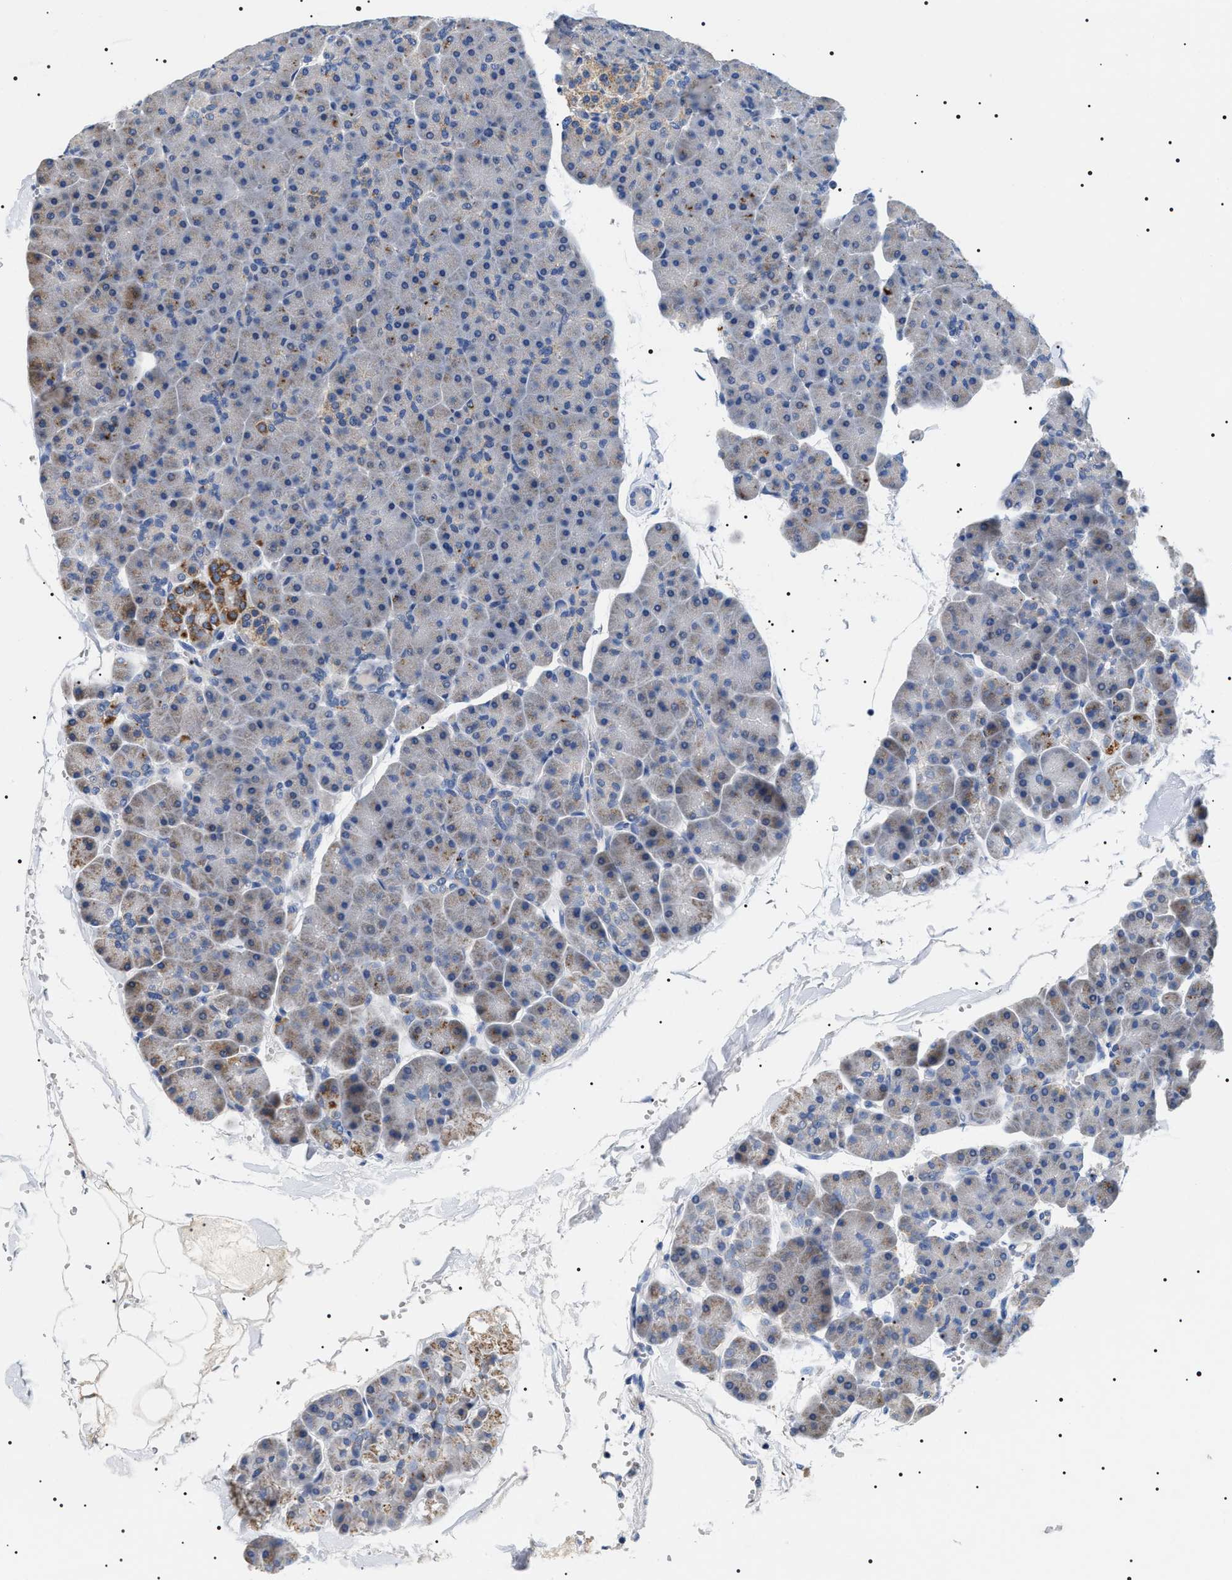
{"staining": {"intensity": "moderate", "quantity": "<25%", "location": "cytoplasmic/membranous"}, "tissue": "pancreas", "cell_type": "Exocrine glandular cells", "image_type": "normal", "snomed": [{"axis": "morphology", "description": "Normal tissue, NOS"}, {"axis": "topography", "description": "Pancreas"}], "caption": "Immunohistochemical staining of benign pancreas shows moderate cytoplasmic/membranous protein staining in about <25% of exocrine glandular cells. The staining was performed using DAB (3,3'-diaminobenzidine) to visualize the protein expression in brown, while the nuclei were stained in blue with hematoxylin (Magnification: 20x).", "gene": "TMEM222", "patient": {"sex": "male", "age": 35}}